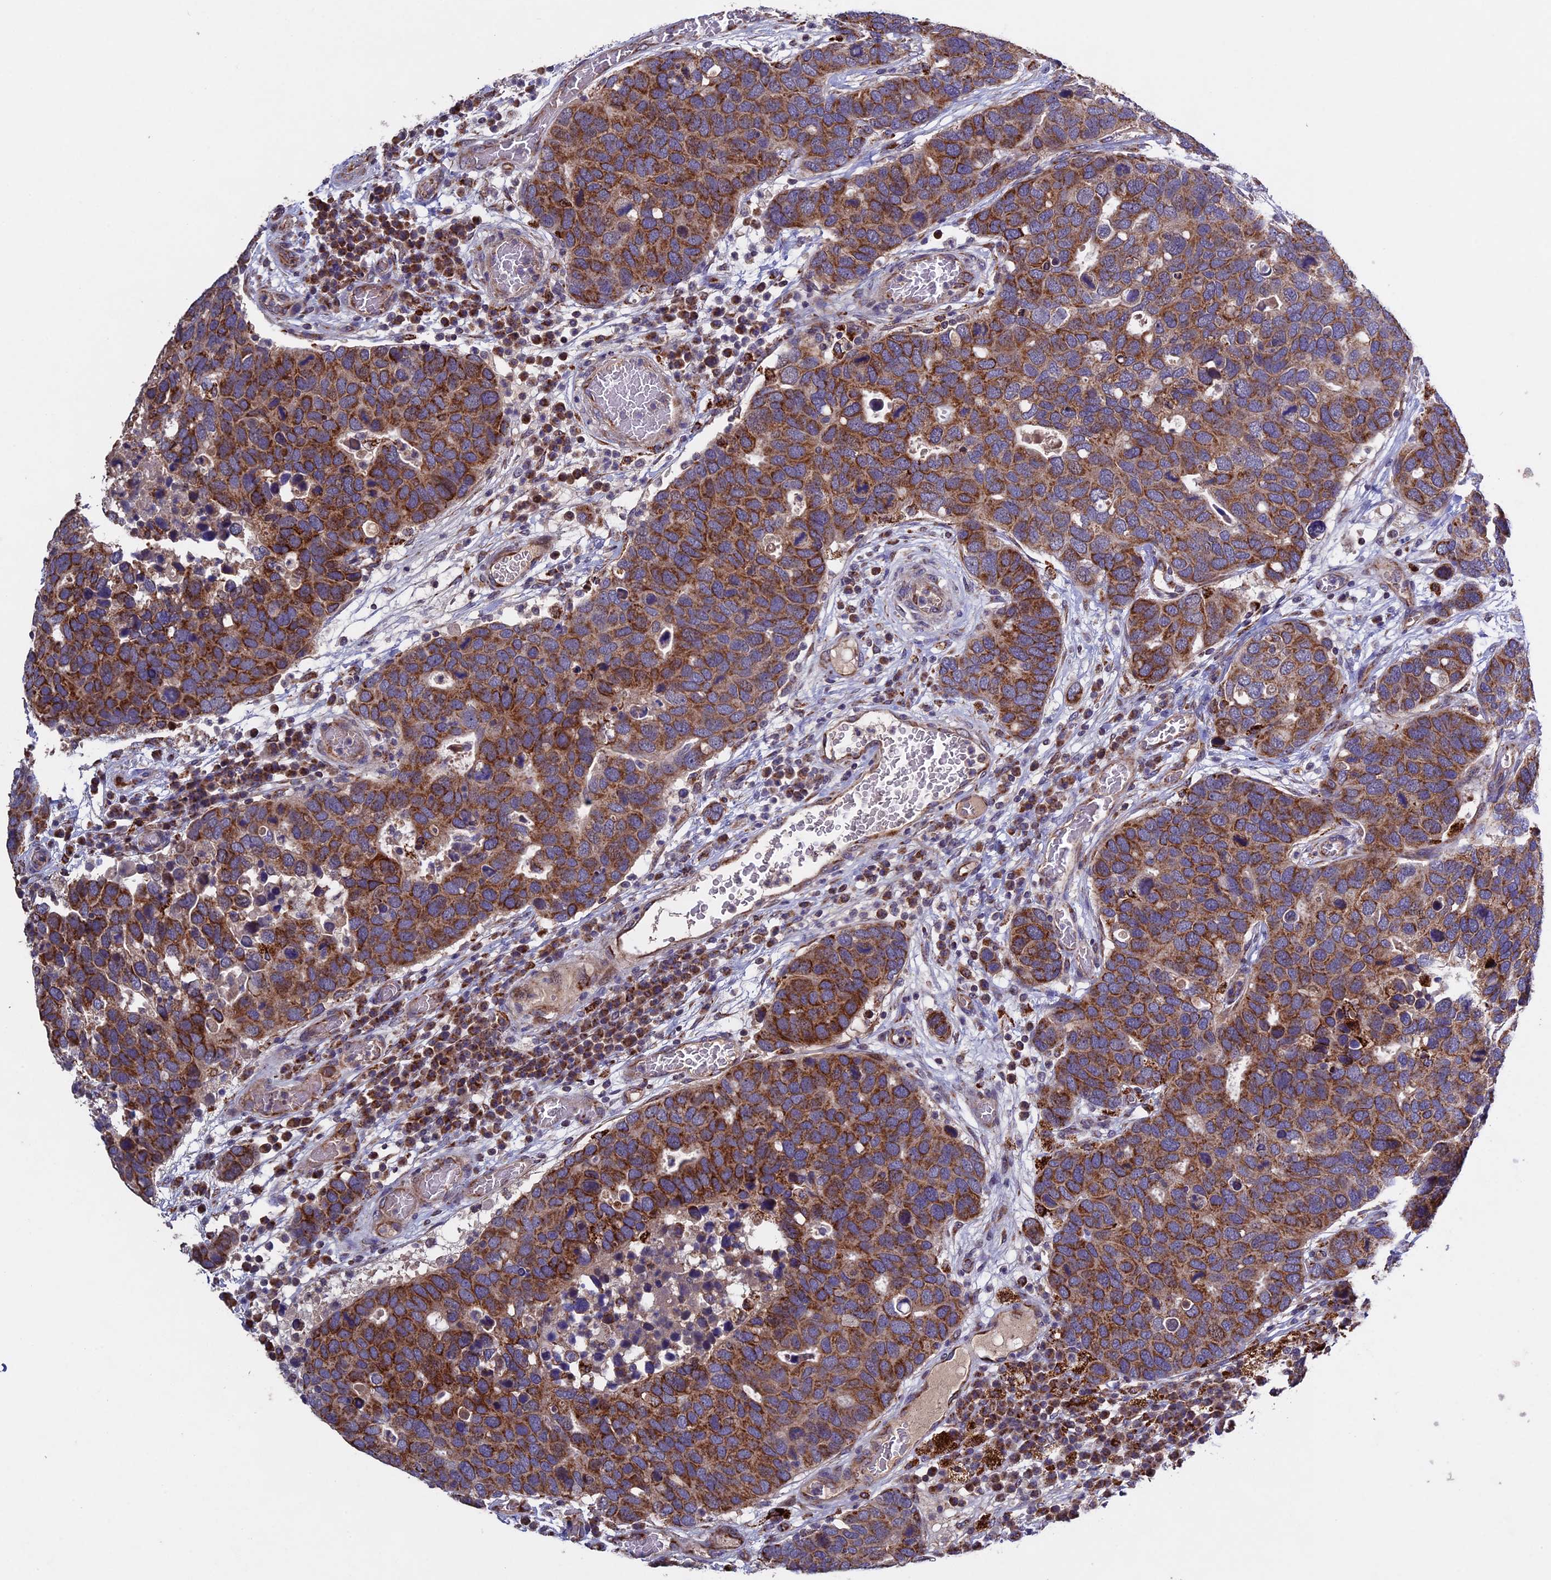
{"staining": {"intensity": "moderate", "quantity": ">75%", "location": "cytoplasmic/membranous"}, "tissue": "breast cancer", "cell_type": "Tumor cells", "image_type": "cancer", "snomed": [{"axis": "morphology", "description": "Duct carcinoma"}, {"axis": "topography", "description": "Breast"}], "caption": "Brown immunohistochemical staining in human breast cancer shows moderate cytoplasmic/membranous staining in approximately >75% of tumor cells. The staining was performed using DAB (3,3'-diaminobenzidine), with brown indicating positive protein expression. Nuclei are stained blue with hematoxylin.", "gene": "RNF17", "patient": {"sex": "female", "age": 83}}